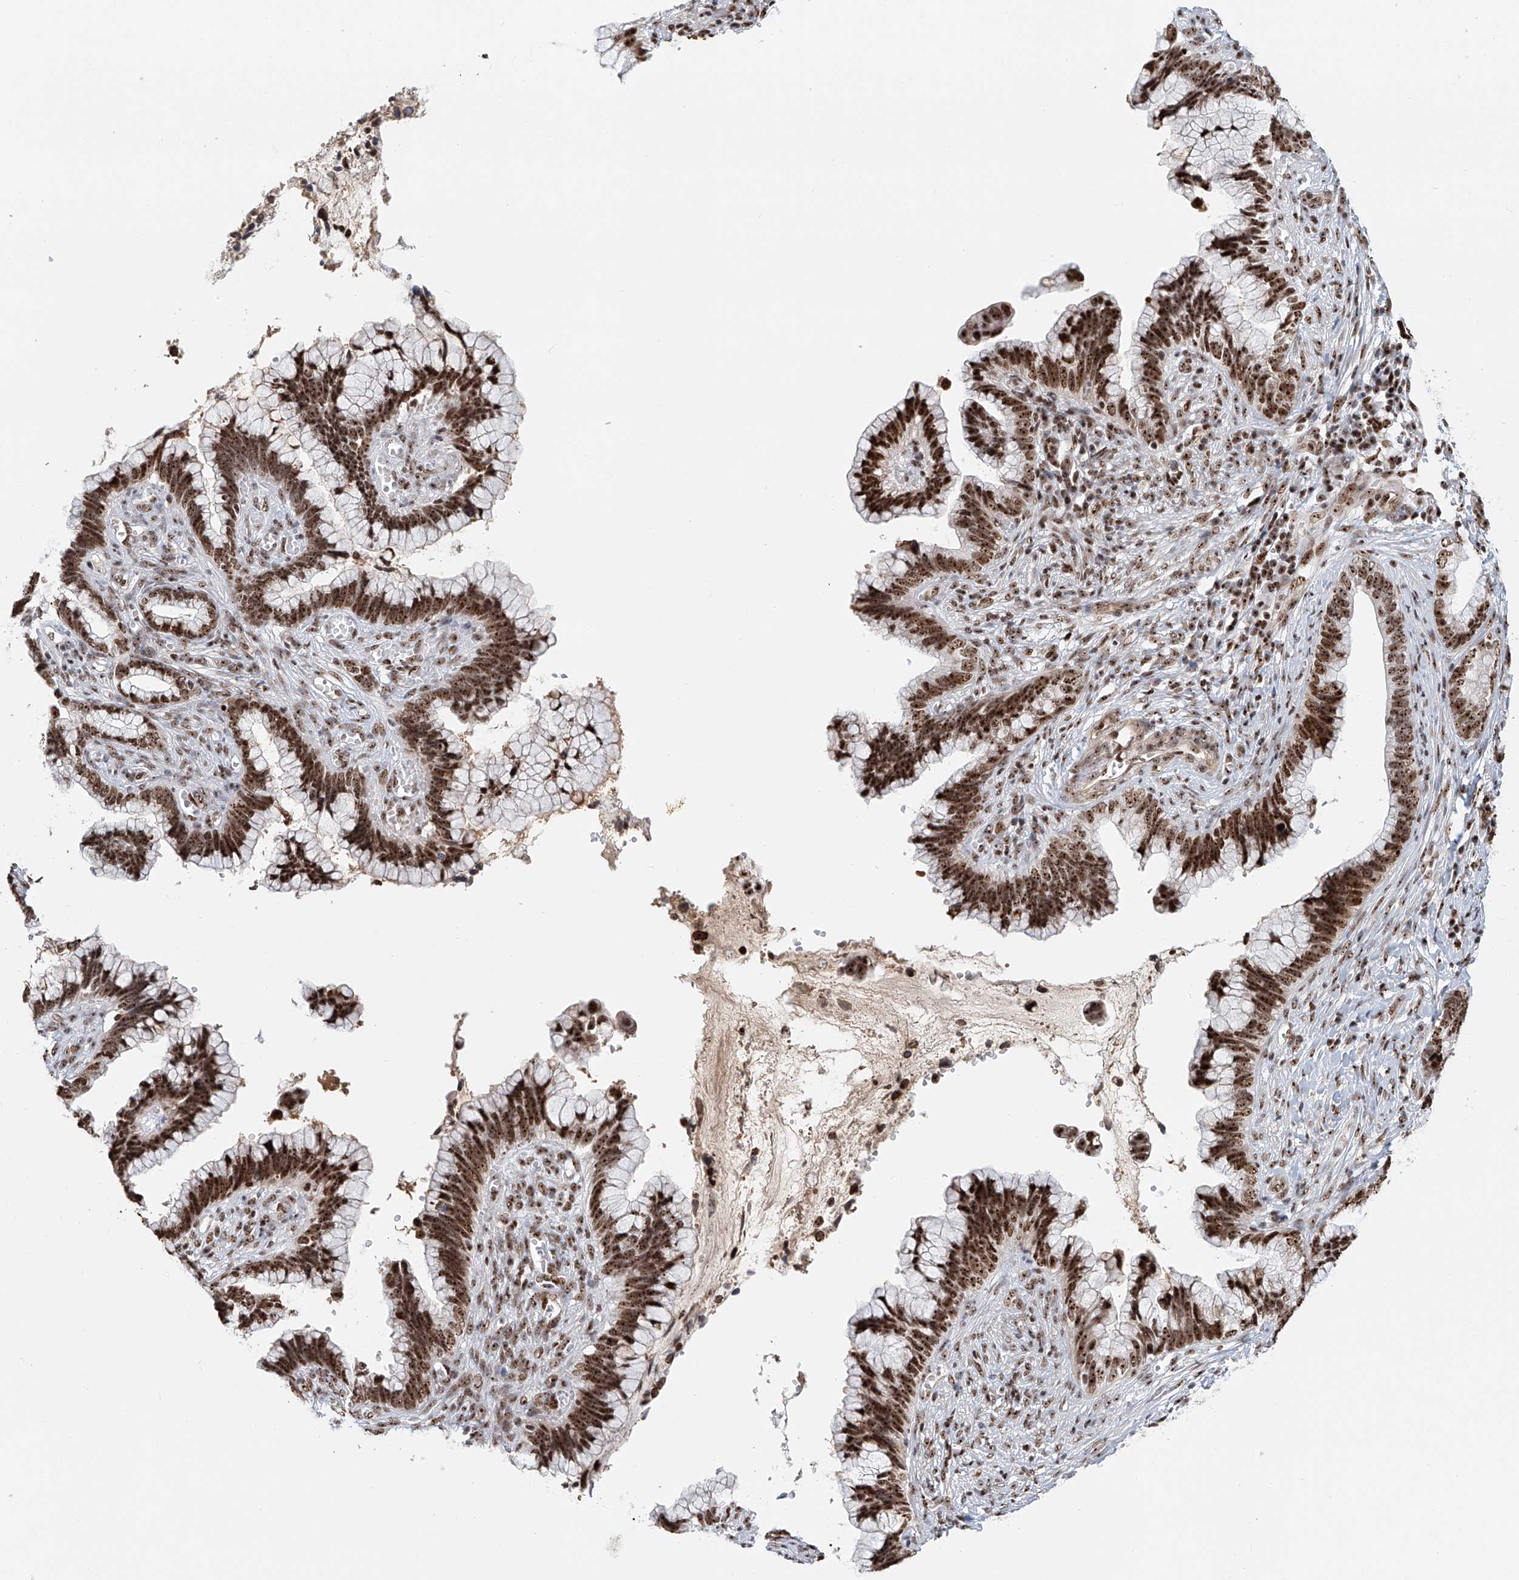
{"staining": {"intensity": "strong", "quantity": ">75%", "location": "nuclear"}, "tissue": "cervical cancer", "cell_type": "Tumor cells", "image_type": "cancer", "snomed": [{"axis": "morphology", "description": "Adenocarcinoma, NOS"}, {"axis": "topography", "description": "Cervix"}], "caption": "A high-resolution photomicrograph shows immunohistochemistry (IHC) staining of cervical cancer (adenocarcinoma), which displays strong nuclear expression in about >75% of tumor cells.", "gene": "PRUNE2", "patient": {"sex": "female", "age": 44}}